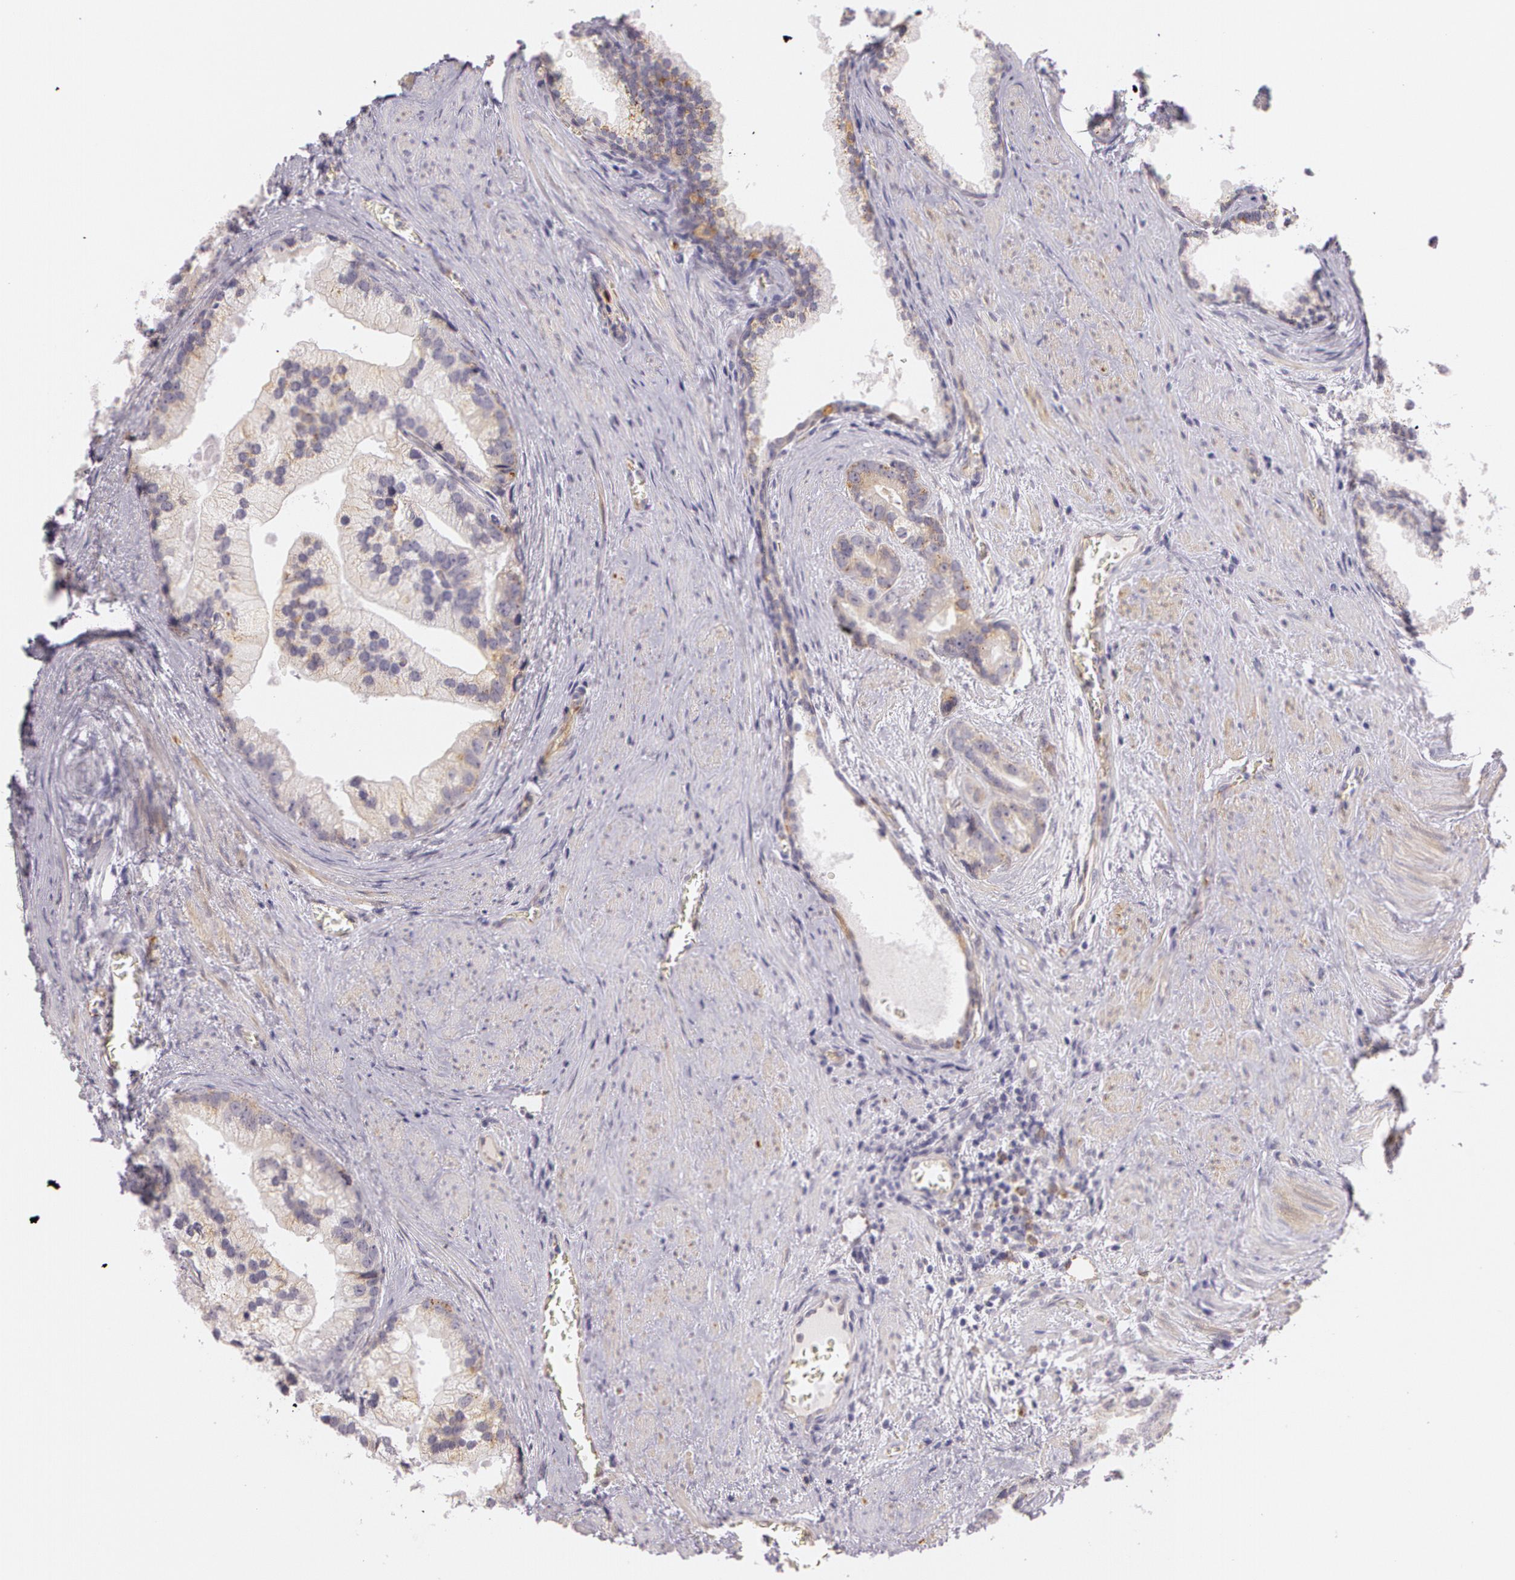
{"staining": {"intensity": "weak", "quantity": ">75%", "location": "cytoplasmic/membranous"}, "tissue": "prostate cancer", "cell_type": "Tumor cells", "image_type": "cancer", "snomed": [{"axis": "morphology", "description": "Adenocarcinoma, Low grade"}, {"axis": "topography", "description": "Prostate"}], "caption": "Prostate cancer stained for a protein exhibits weak cytoplasmic/membranous positivity in tumor cells. (DAB (3,3'-diaminobenzidine) = brown stain, brightfield microscopy at high magnification).", "gene": "APP", "patient": {"sex": "male", "age": 71}}